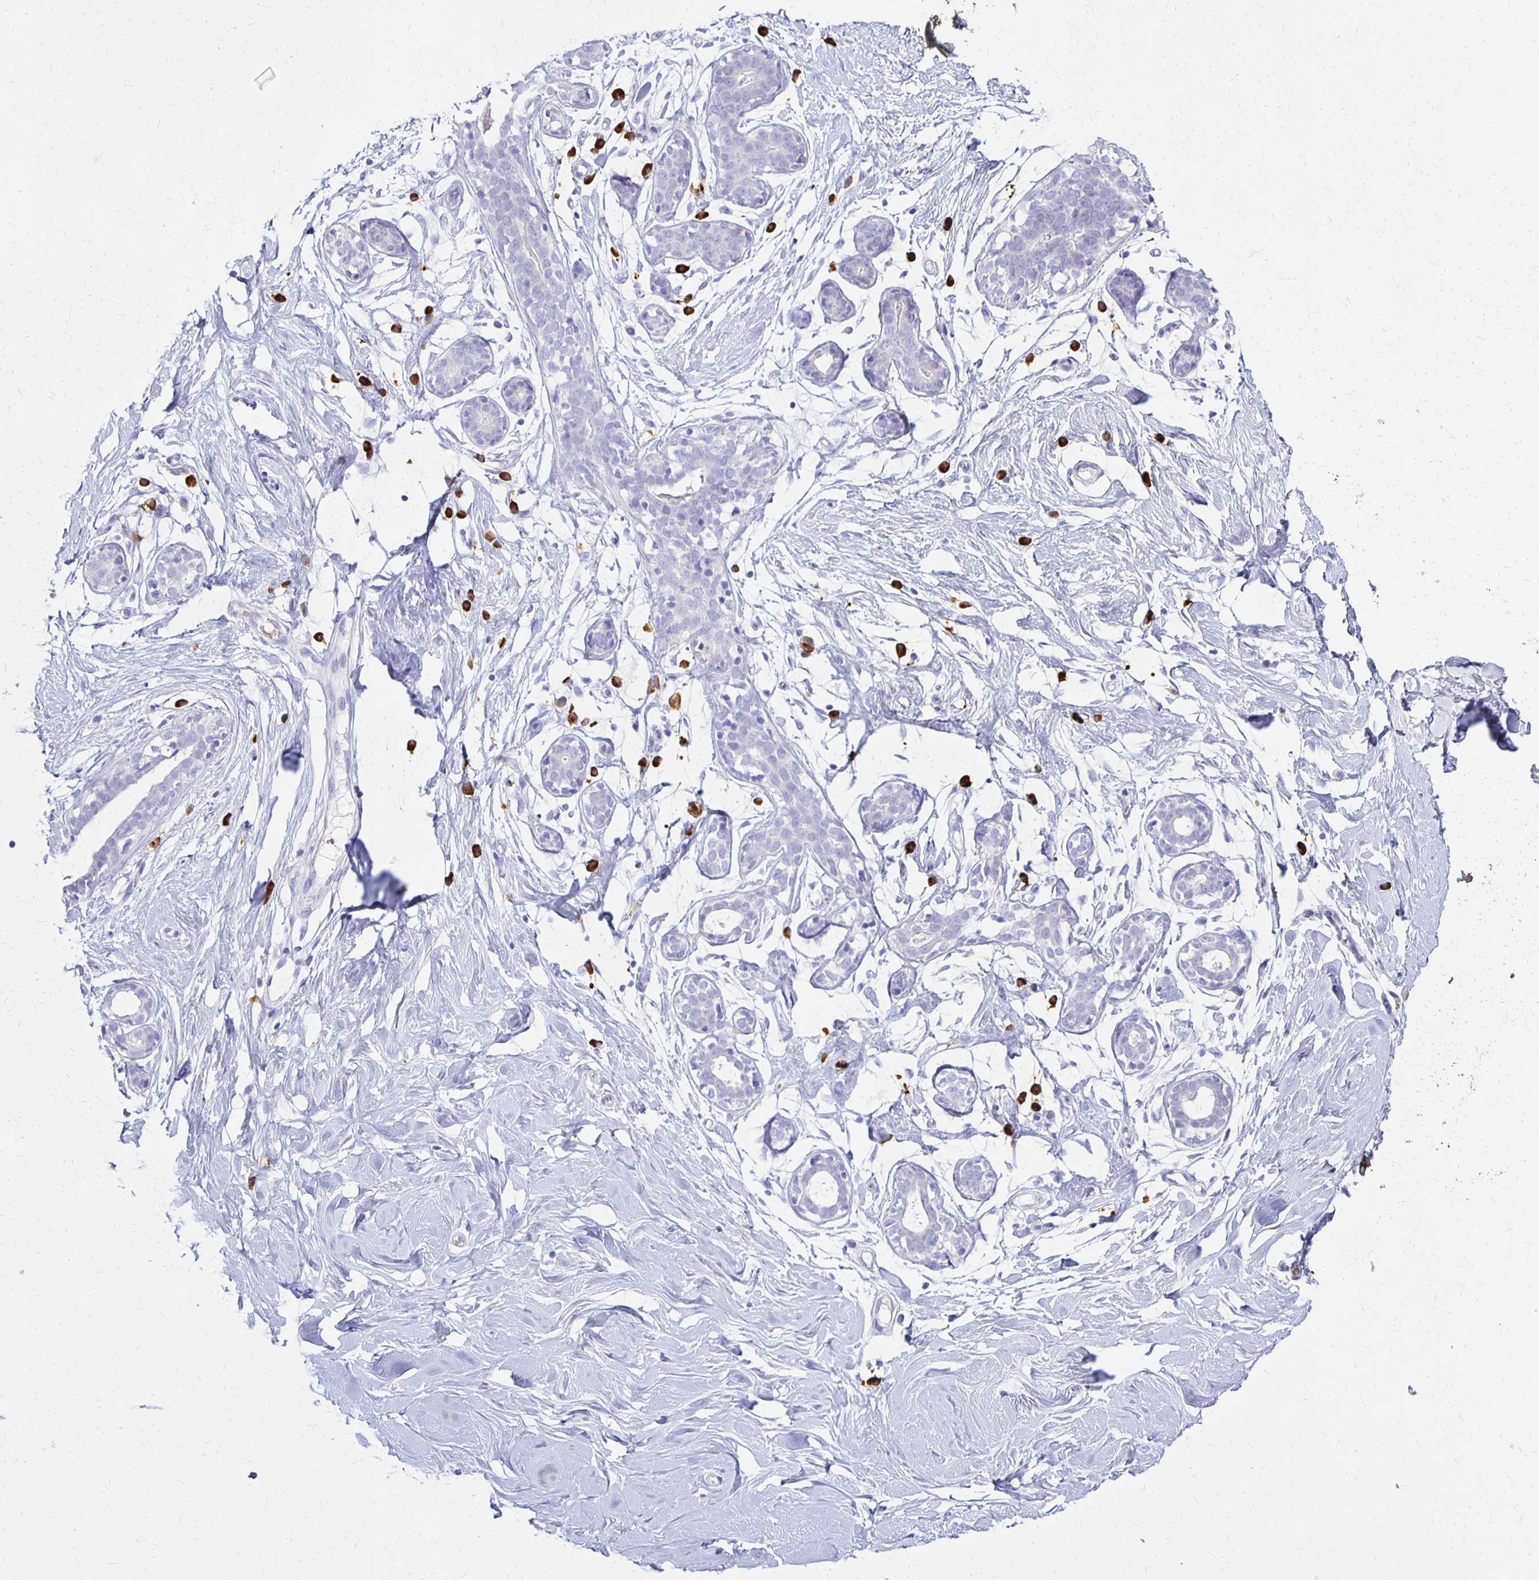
{"staining": {"intensity": "negative", "quantity": "none", "location": "none"}, "tissue": "breast", "cell_type": "Adipocytes", "image_type": "normal", "snomed": [{"axis": "morphology", "description": "Normal tissue, NOS"}, {"axis": "topography", "description": "Breast"}], "caption": "Adipocytes are negative for protein expression in benign human breast. (Stains: DAB (3,3'-diaminobenzidine) IHC with hematoxylin counter stain, Microscopy: brightfield microscopy at high magnification).", "gene": "FNTB", "patient": {"sex": "female", "age": 27}}